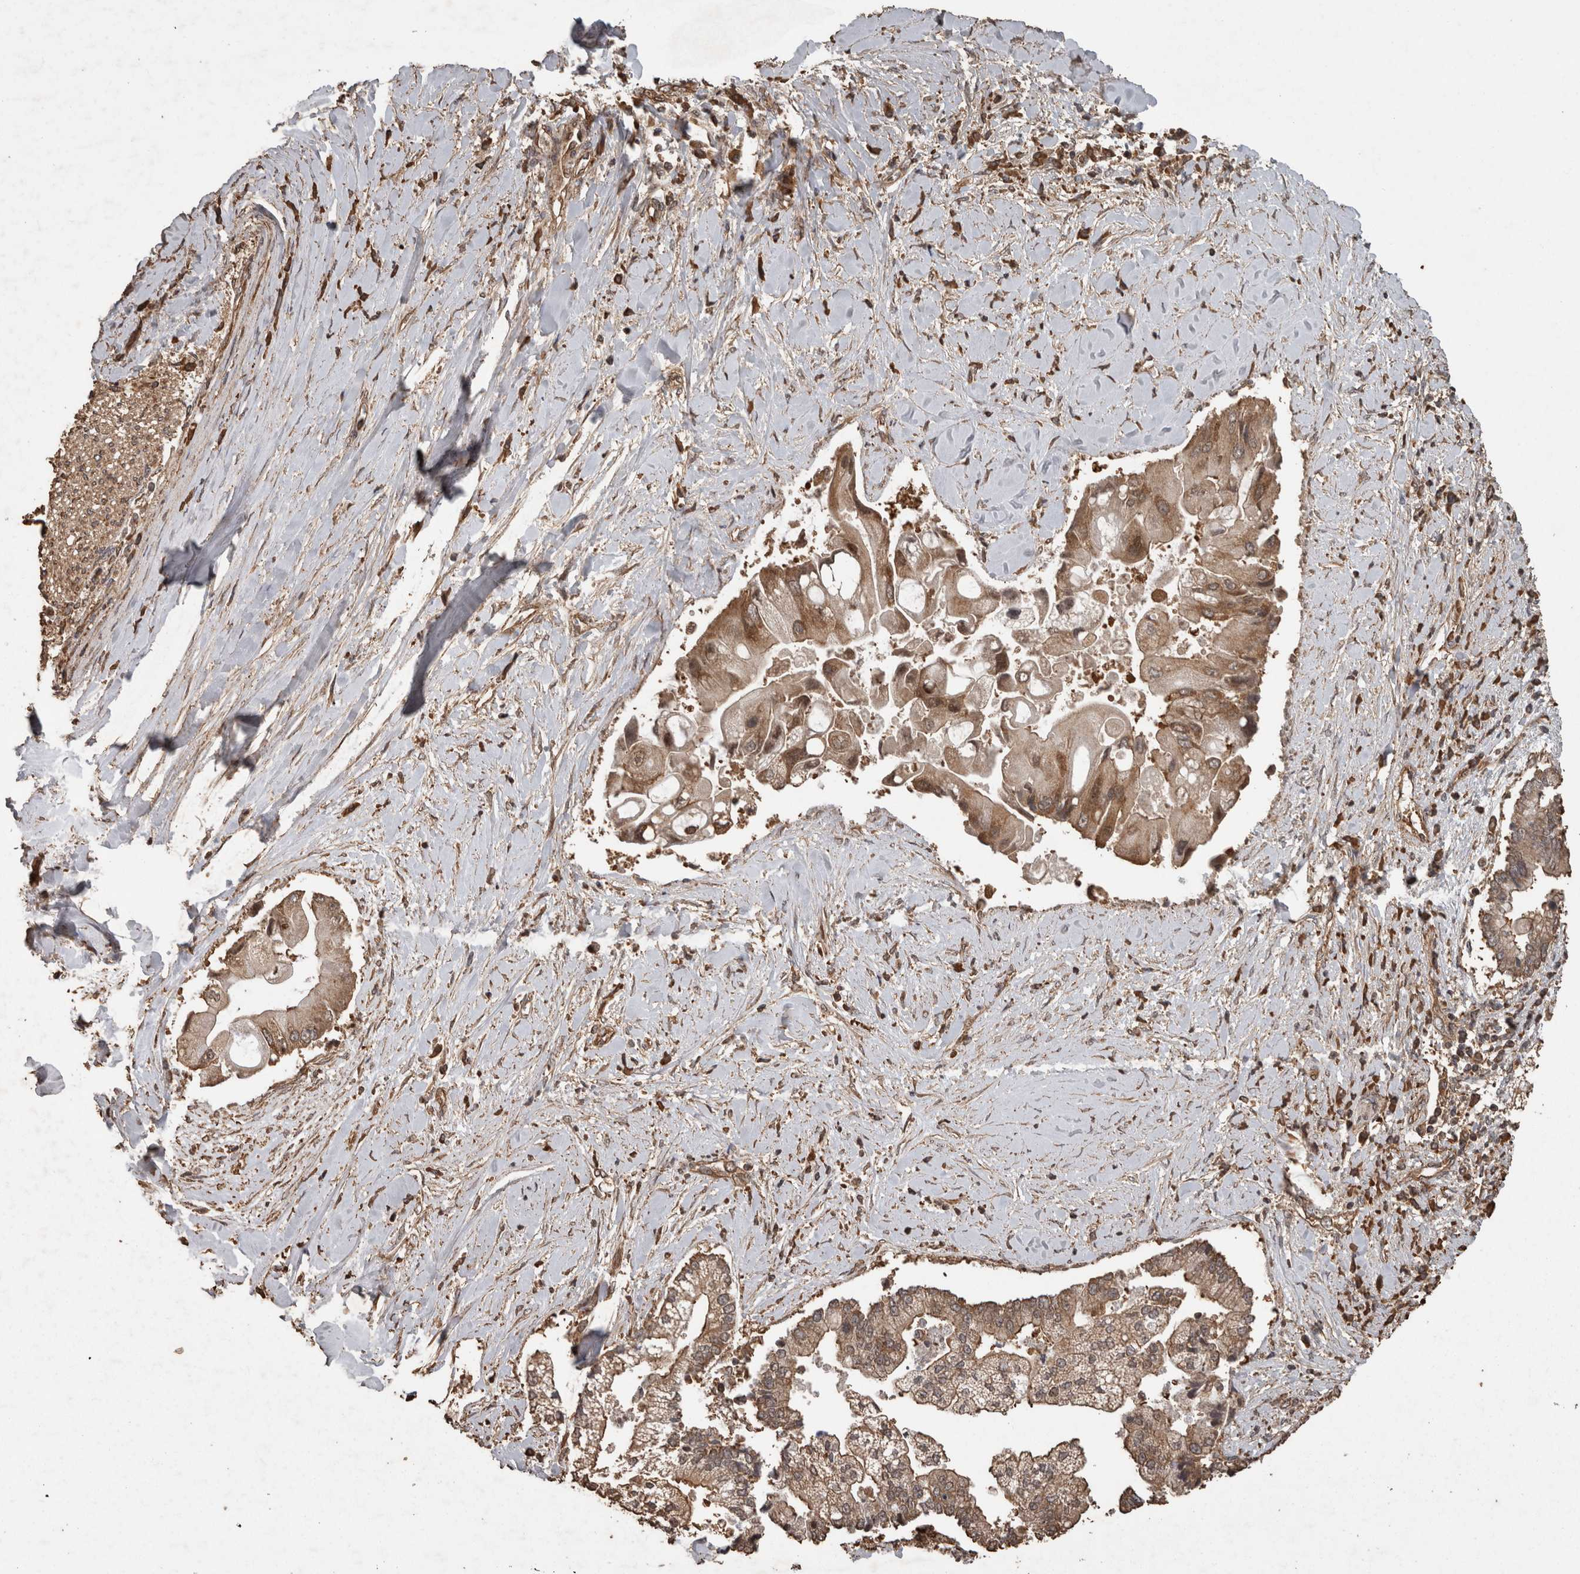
{"staining": {"intensity": "moderate", "quantity": ">75%", "location": "cytoplasmic/membranous"}, "tissue": "liver cancer", "cell_type": "Tumor cells", "image_type": "cancer", "snomed": [{"axis": "morphology", "description": "Cholangiocarcinoma"}, {"axis": "topography", "description": "Liver"}], "caption": "This histopathology image displays IHC staining of human liver cholangiocarcinoma, with medium moderate cytoplasmic/membranous expression in approximately >75% of tumor cells.", "gene": "PINK1", "patient": {"sex": "male", "age": 50}}